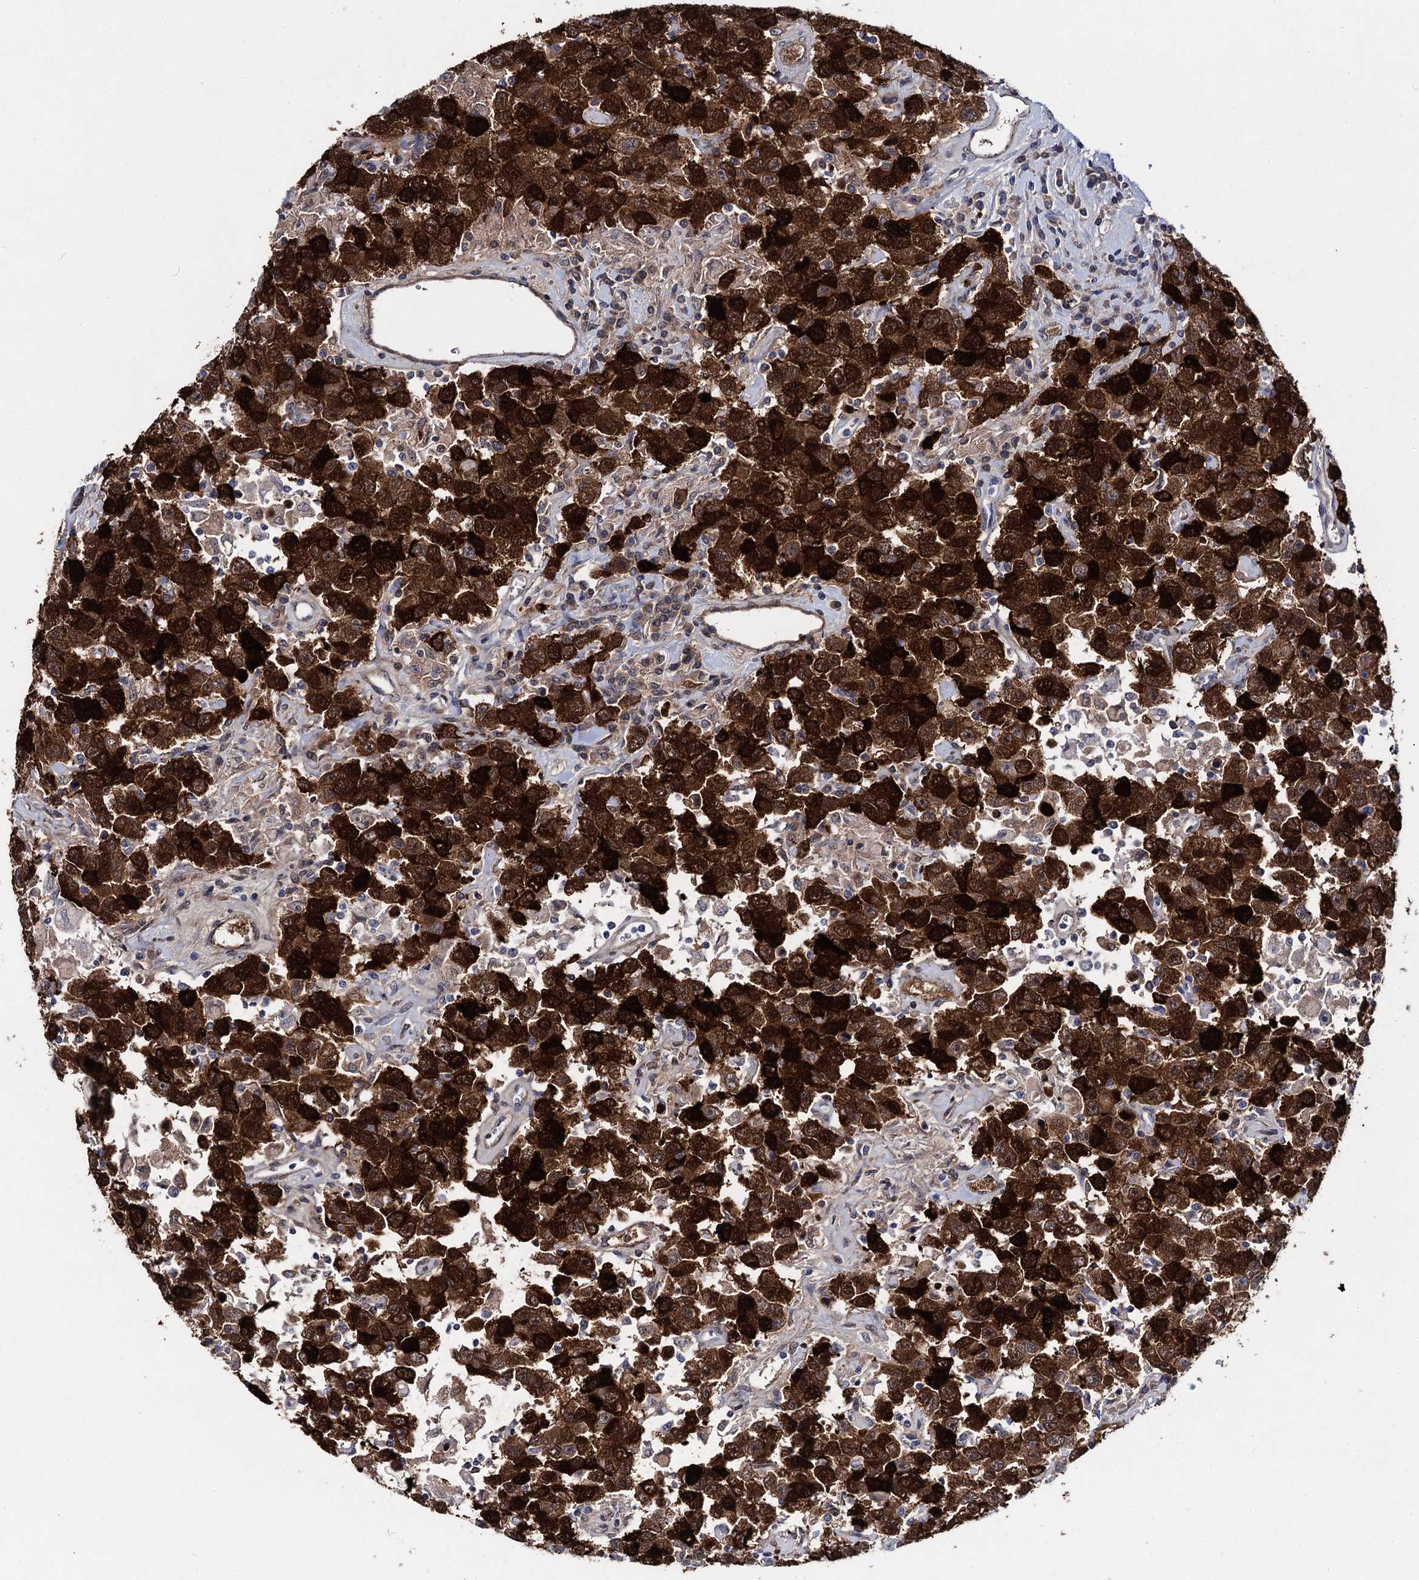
{"staining": {"intensity": "strong", "quantity": ">75%", "location": "cytoplasmic/membranous,nuclear"}, "tissue": "testis cancer", "cell_type": "Tumor cells", "image_type": "cancer", "snomed": [{"axis": "morphology", "description": "Seminoma, NOS"}, {"axis": "topography", "description": "Testis"}], "caption": "Strong cytoplasmic/membranous and nuclear protein expression is appreciated in about >75% of tumor cells in seminoma (testis). (DAB (3,3'-diaminobenzidine) IHC, brown staining for protein, blue staining for nuclei).", "gene": "MAGEA4", "patient": {"sex": "male", "age": 41}}